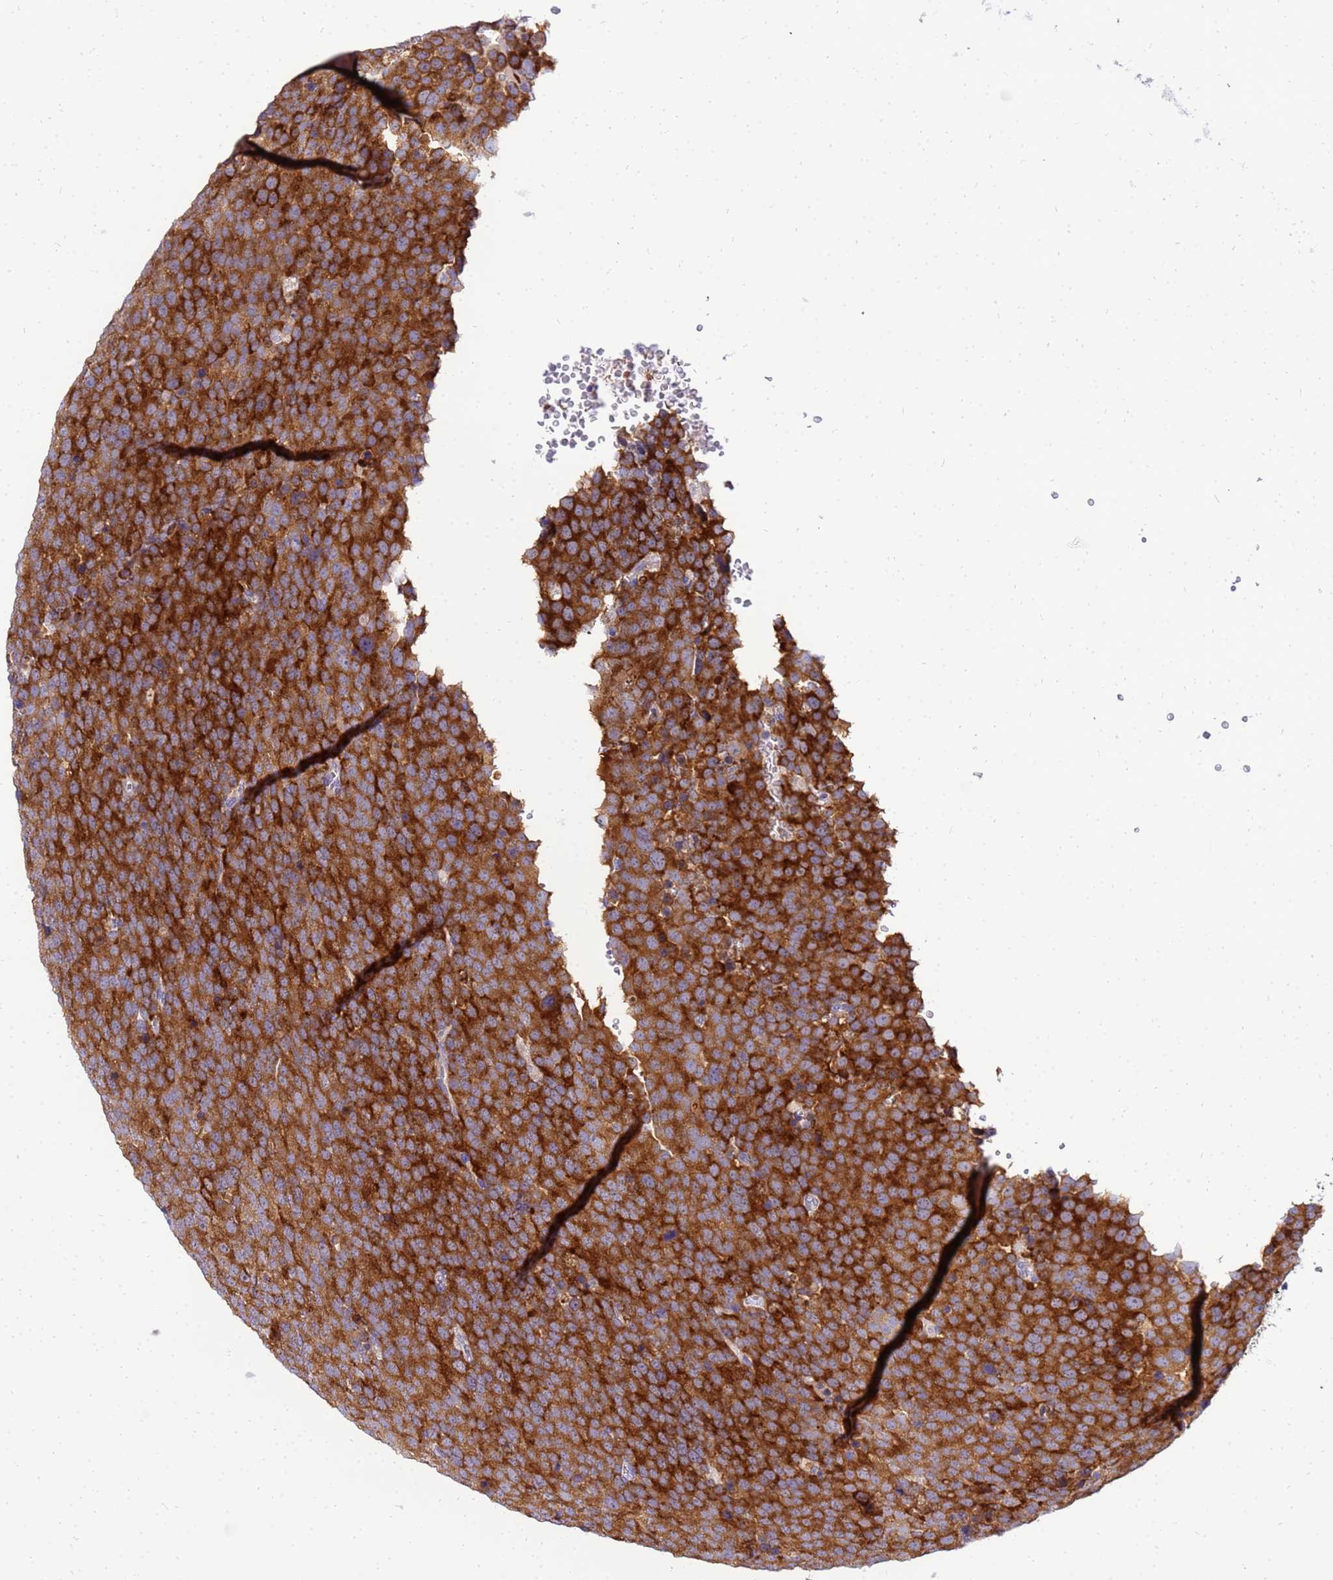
{"staining": {"intensity": "strong", "quantity": ">75%", "location": "cytoplasmic/membranous"}, "tissue": "testis cancer", "cell_type": "Tumor cells", "image_type": "cancer", "snomed": [{"axis": "morphology", "description": "Seminoma, NOS"}, {"axis": "topography", "description": "Testis"}], "caption": "Immunohistochemical staining of human testis cancer (seminoma) exhibits strong cytoplasmic/membranous protein positivity in about >75% of tumor cells.", "gene": "HERC5", "patient": {"sex": "male", "age": 71}}